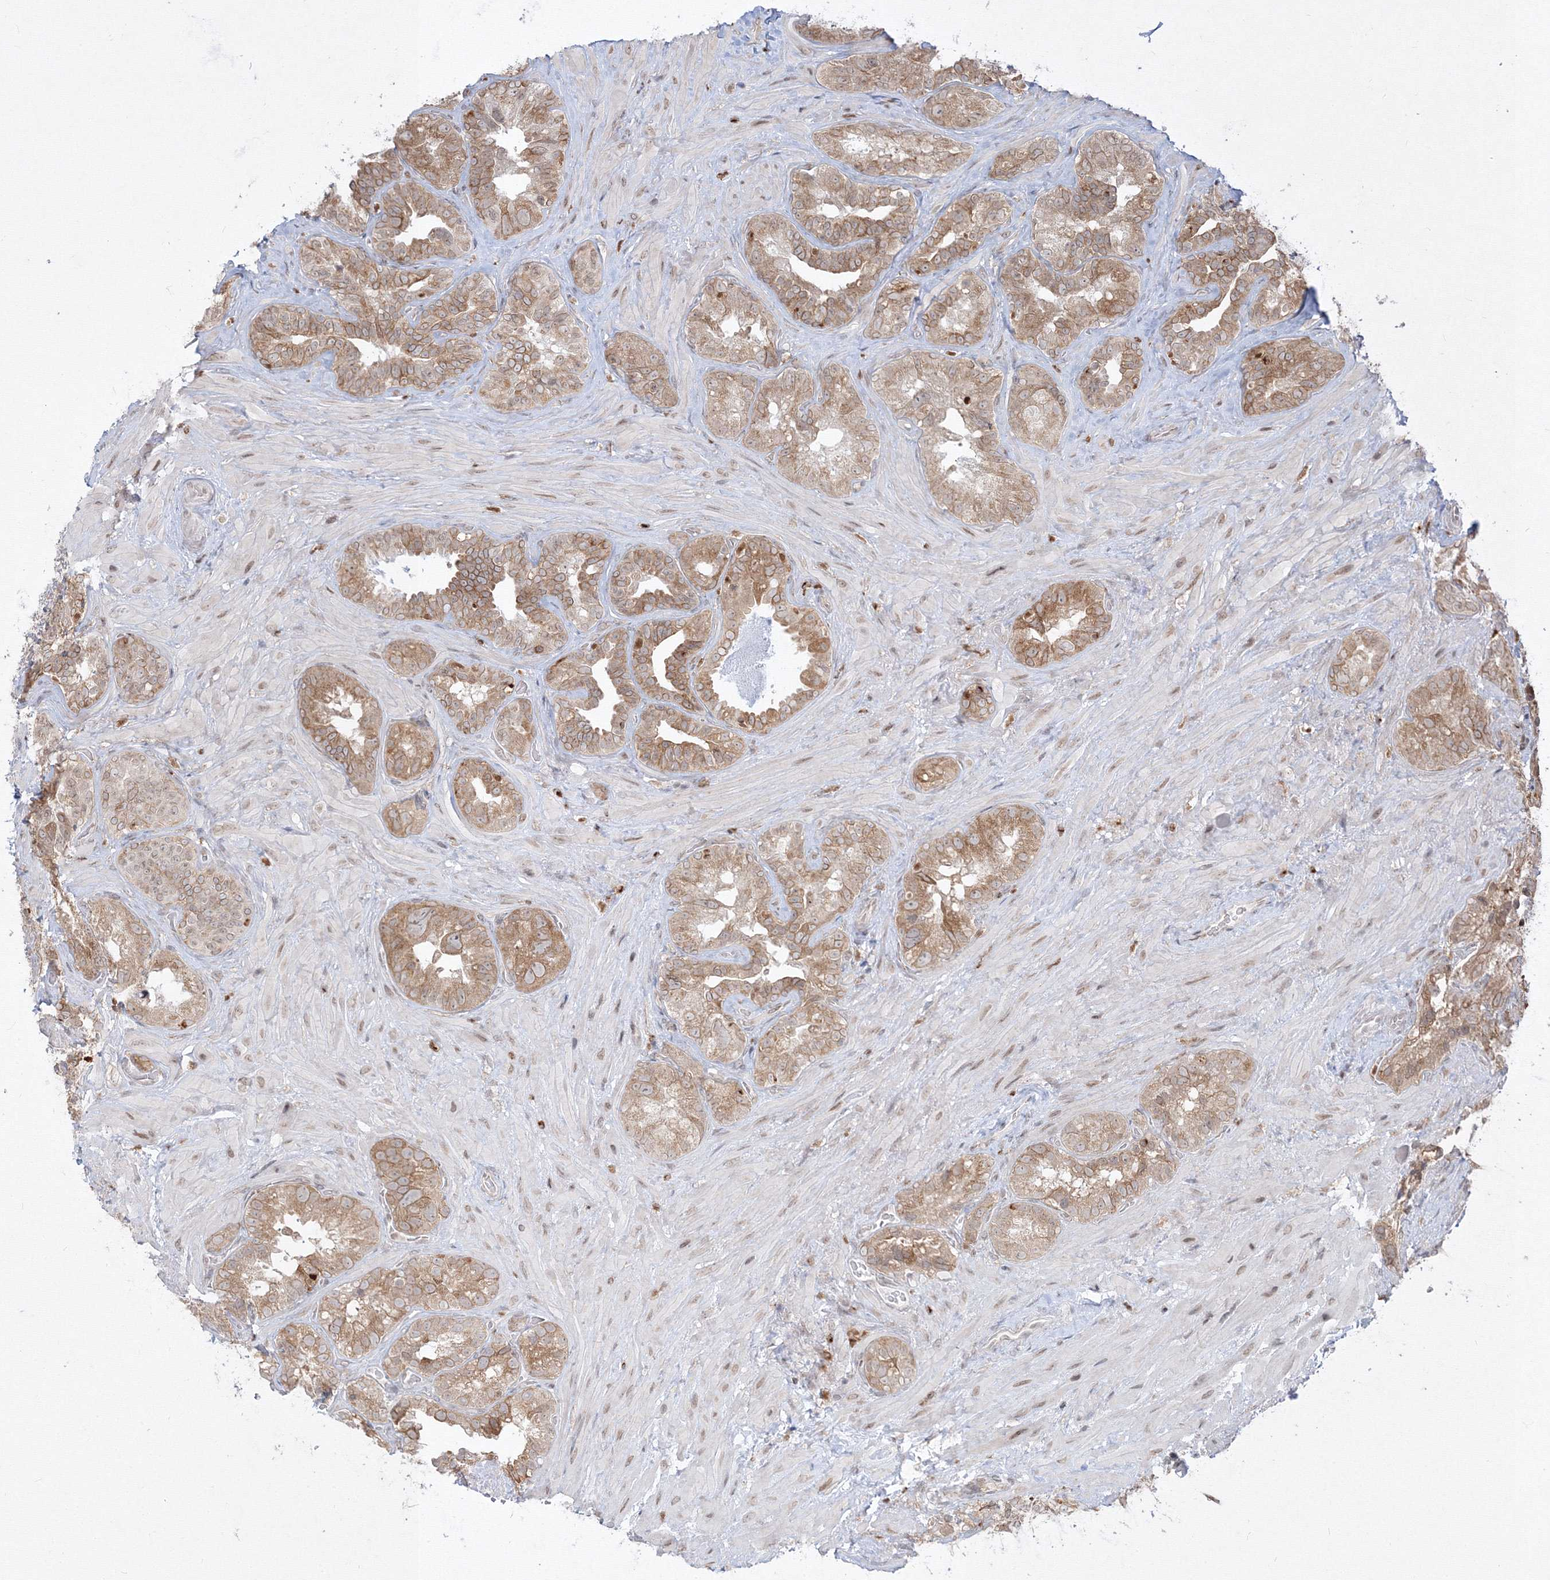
{"staining": {"intensity": "moderate", "quantity": ">75%", "location": "cytoplasmic/membranous"}, "tissue": "seminal vesicle", "cell_type": "Glandular cells", "image_type": "normal", "snomed": [{"axis": "morphology", "description": "Normal tissue, NOS"}, {"axis": "topography", "description": "Seminal veicle"}, {"axis": "topography", "description": "Peripheral nerve tissue"}], "caption": "Brown immunohistochemical staining in unremarkable human seminal vesicle reveals moderate cytoplasmic/membranous positivity in approximately >75% of glandular cells. (IHC, brightfield microscopy, high magnification).", "gene": "TMEM50B", "patient": {"sex": "male", "age": 67}}